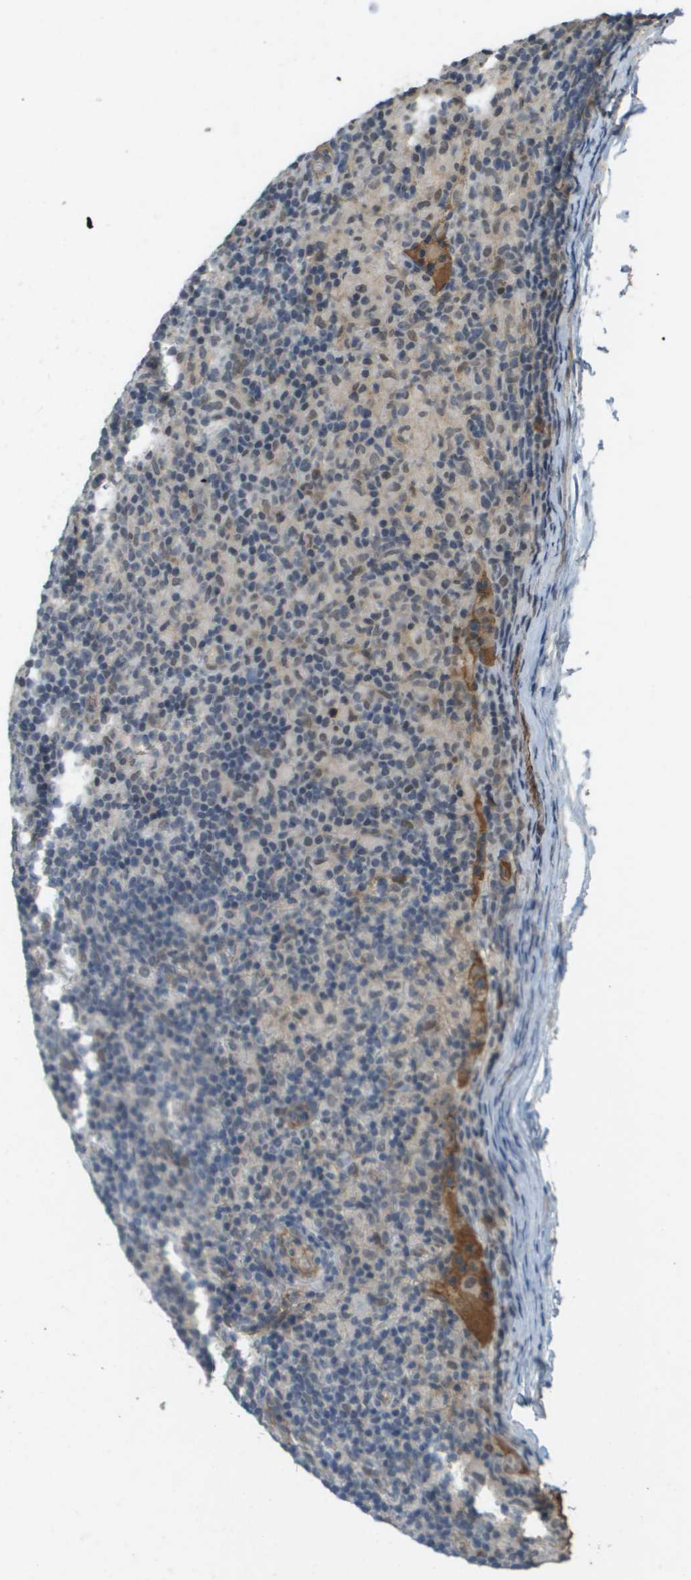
{"staining": {"intensity": "negative", "quantity": "none", "location": "none"}, "tissue": "lymphoma", "cell_type": "Tumor cells", "image_type": "cancer", "snomed": [{"axis": "morphology", "description": "Hodgkin's disease, NOS"}, {"axis": "topography", "description": "Lymph node"}], "caption": "Tumor cells show no significant protein positivity in Hodgkin's disease. The staining is performed using DAB brown chromogen with nuclei counter-stained in using hematoxylin.", "gene": "NDRG2", "patient": {"sex": "male", "age": 70}}